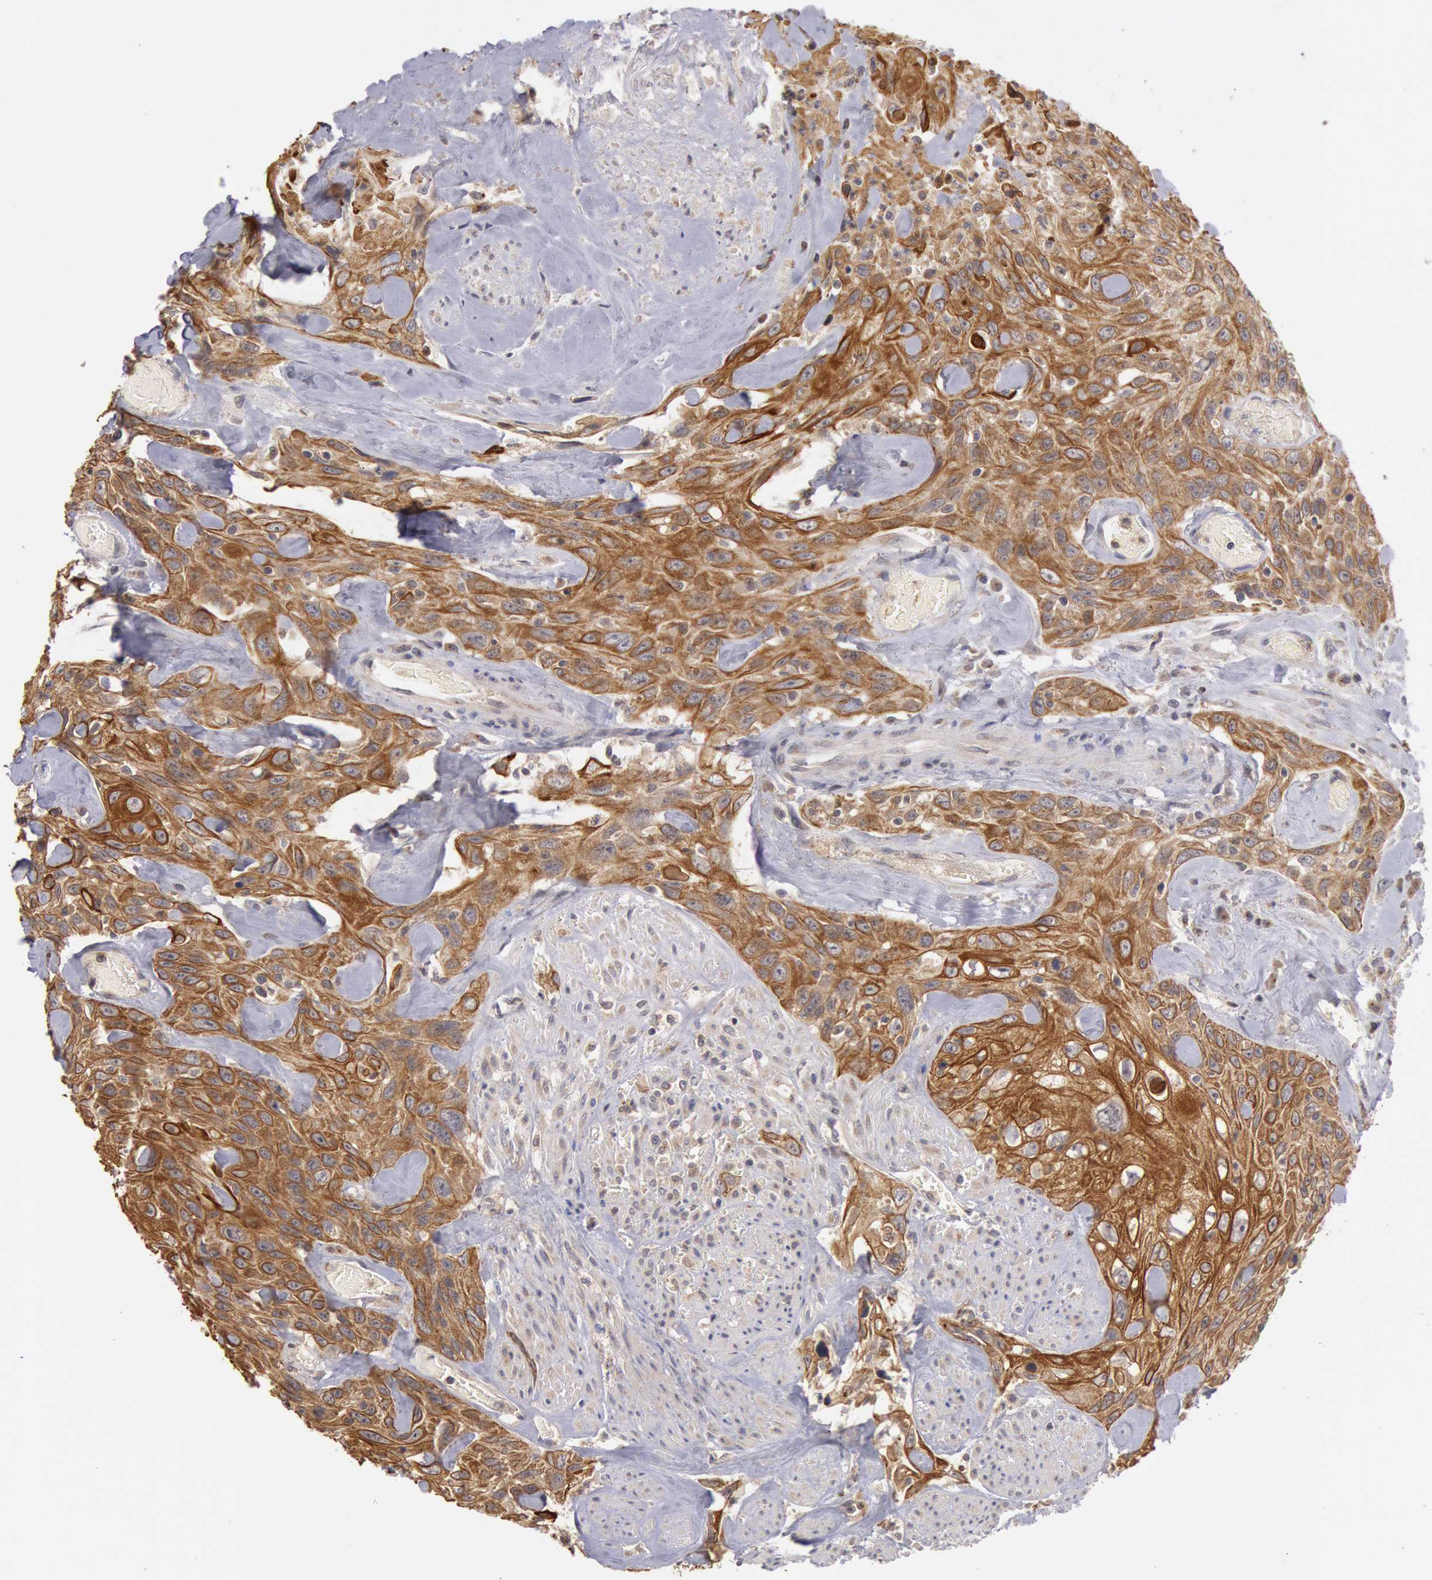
{"staining": {"intensity": "strong", "quantity": ">75%", "location": "cytoplasmic/membranous"}, "tissue": "urothelial cancer", "cell_type": "Tumor cells", "image_type": "cancer", "snomed": [{"axis": "morphology", "description": "Urothelial carcinoma, High grade"}, {"axis": "topography", "description": "Urinary bladder"}], "caption": "Strong cytoplasmic/membranous staining for a protein is appreciated in approximately >75% of tumor cells of high-grade urothelial carcinoma using IHC.", "gene": "PLA2G6", "patient": {"sex": "female", "age": 84}}